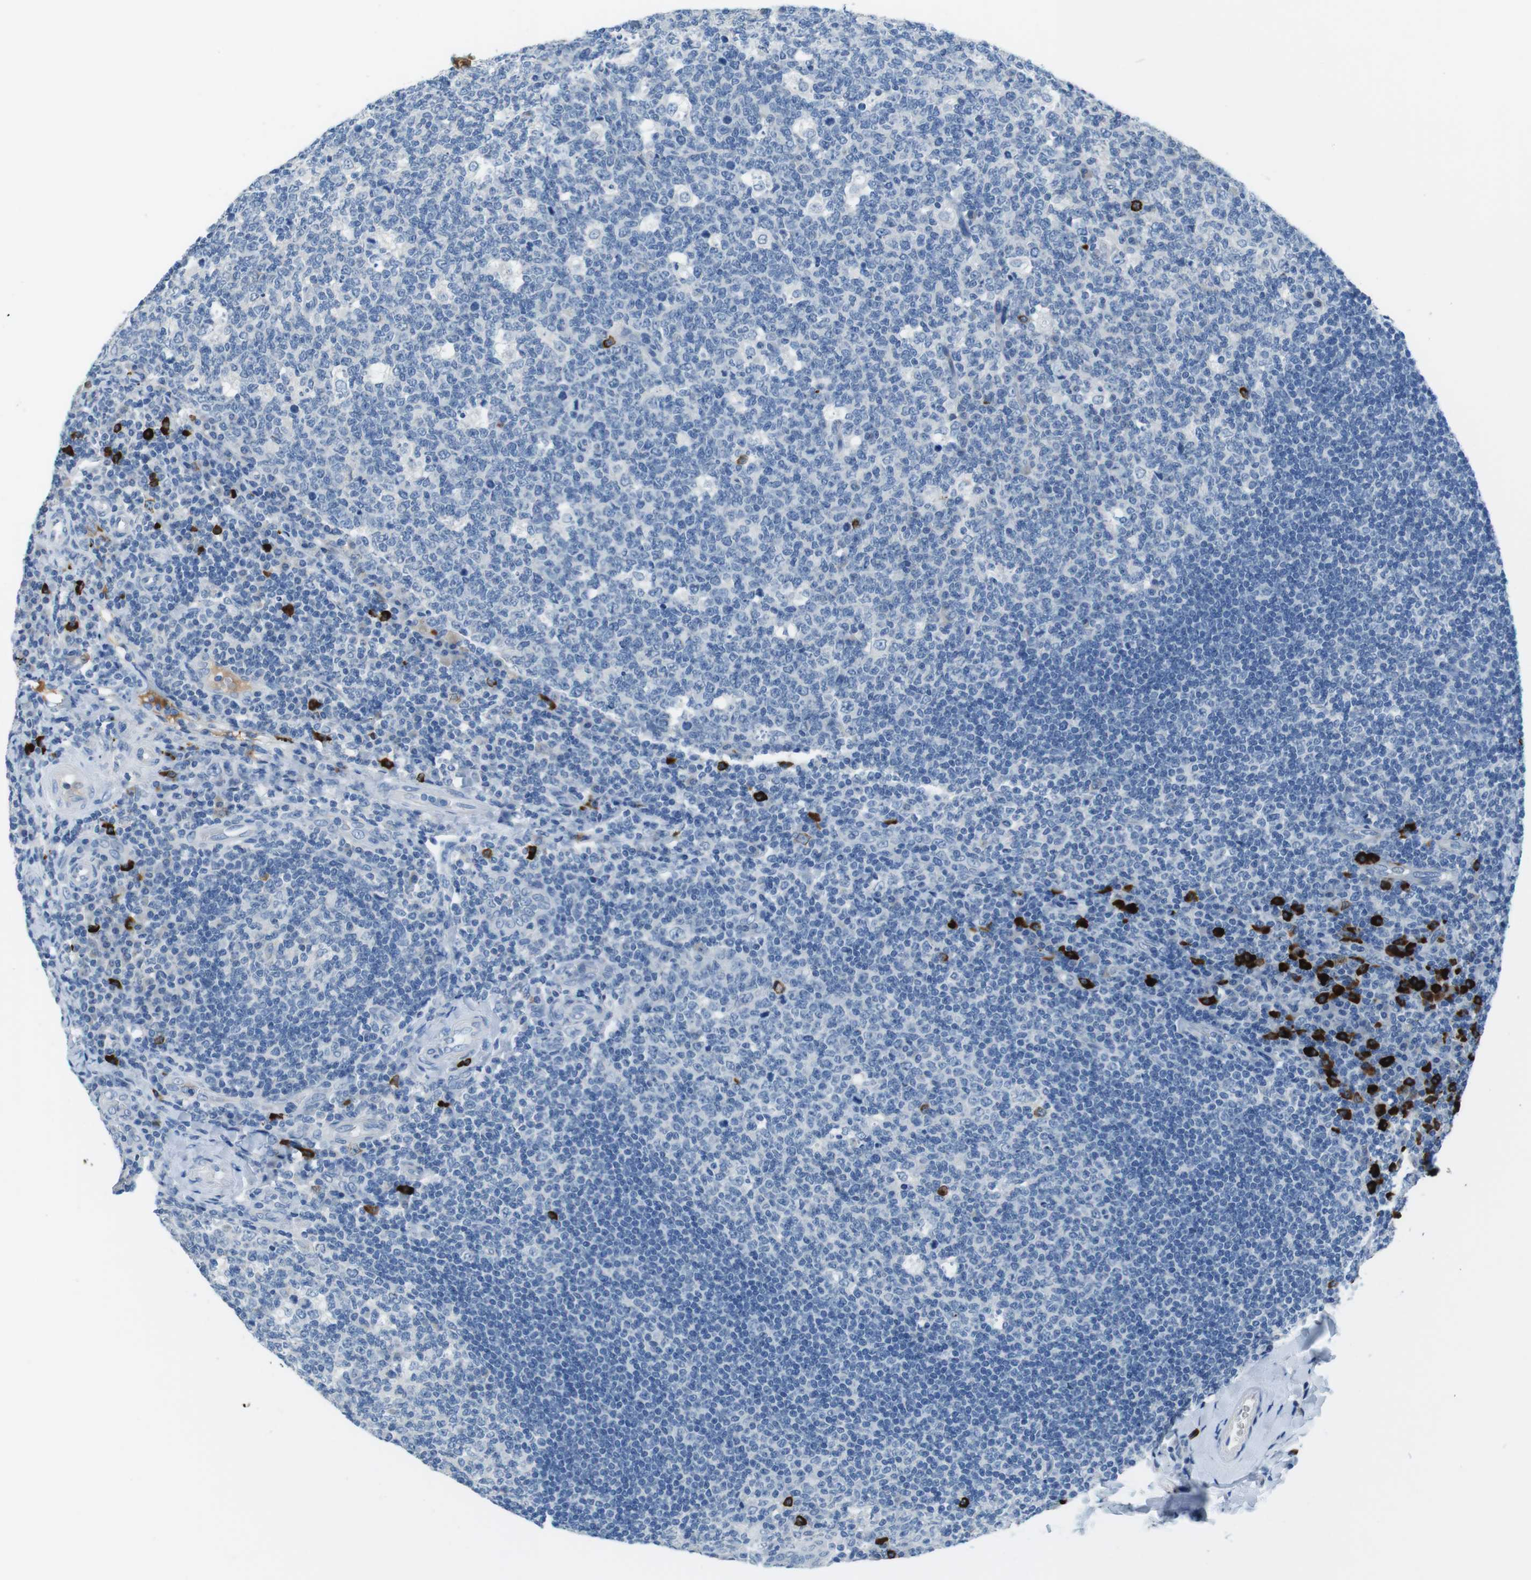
{"staining": {"intensity": "negative", "quantity": "none", "location": "none"}, "tissue": "tonsil", "cell_type": "Germinal center cells", "image_type": "normal", "snomed": [{"axis": "morphology", "description": "Normal tissue, NOS"}, {"axis": "topography", "description": "Tonsil"}], "caption": "High magnification brightfield microscopy of benign tonsil stained with DAB (3,3'-diaminobenzidine) (brown) and counterstained with hematoxylin (blue): germinal center cells show no significant staining.", "gene": "SLC35A3", "patient": {"sex": "male", "age": 17}}